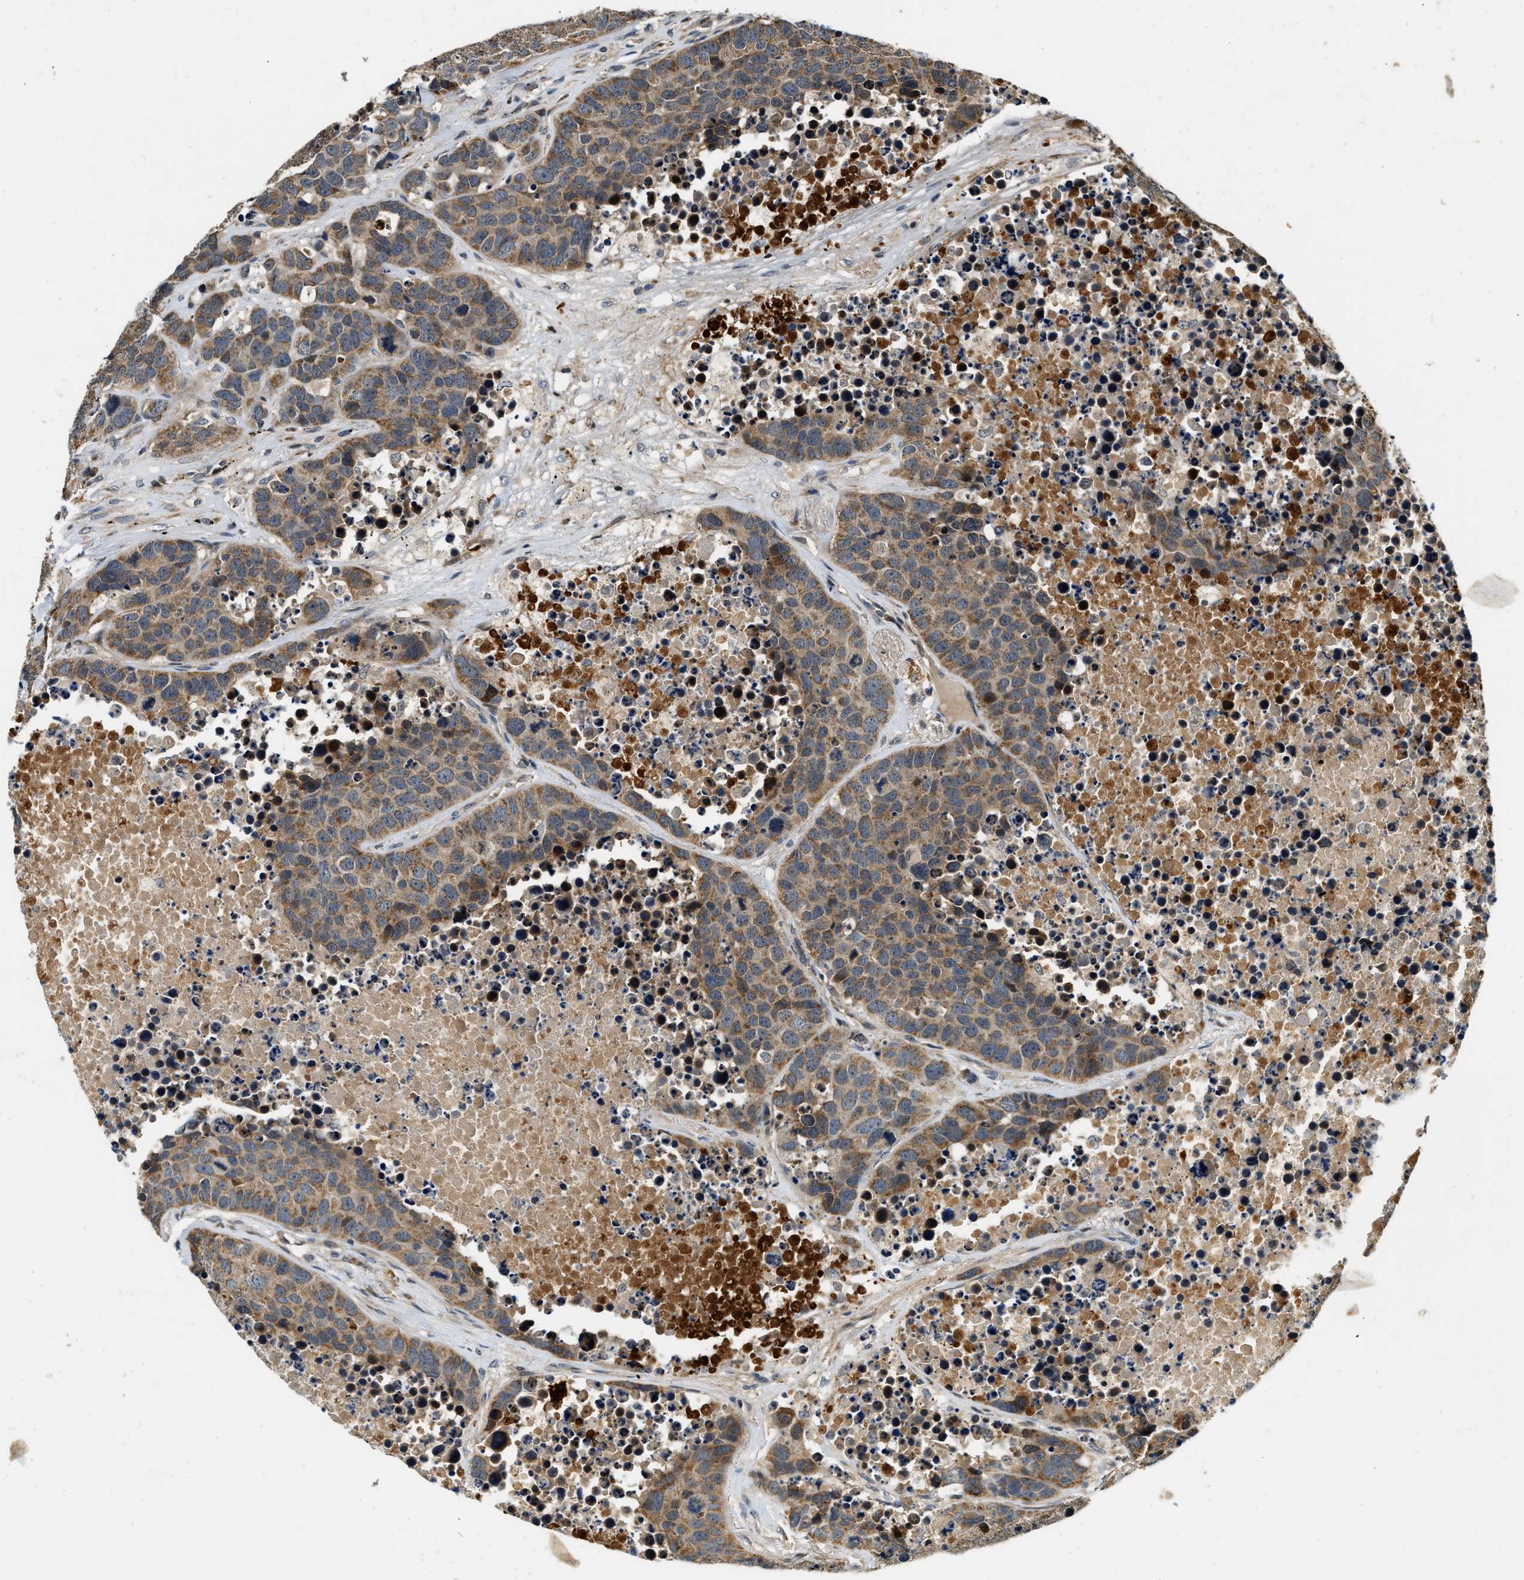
{"staining": {"intensity": "moderate", "quantity": ">75%", "location": "cytoplasmic/membranous"}, "tissue": "carcinoid", "cell_type": "Tumor cells", "image_type": "cancer", "snomed": [{"axis": "morphology", "description": "Carcinoid, malignant, NOS"}, {"axis": "topography", "description": "Lung"}], "caption": "Tumor cells exhibit moderate cytoplasmic/membranous positivity in approximately >75% of cells in carcinoid.", "gene": "EXTL2", "patient": {"sex": "male", "age": 60}}